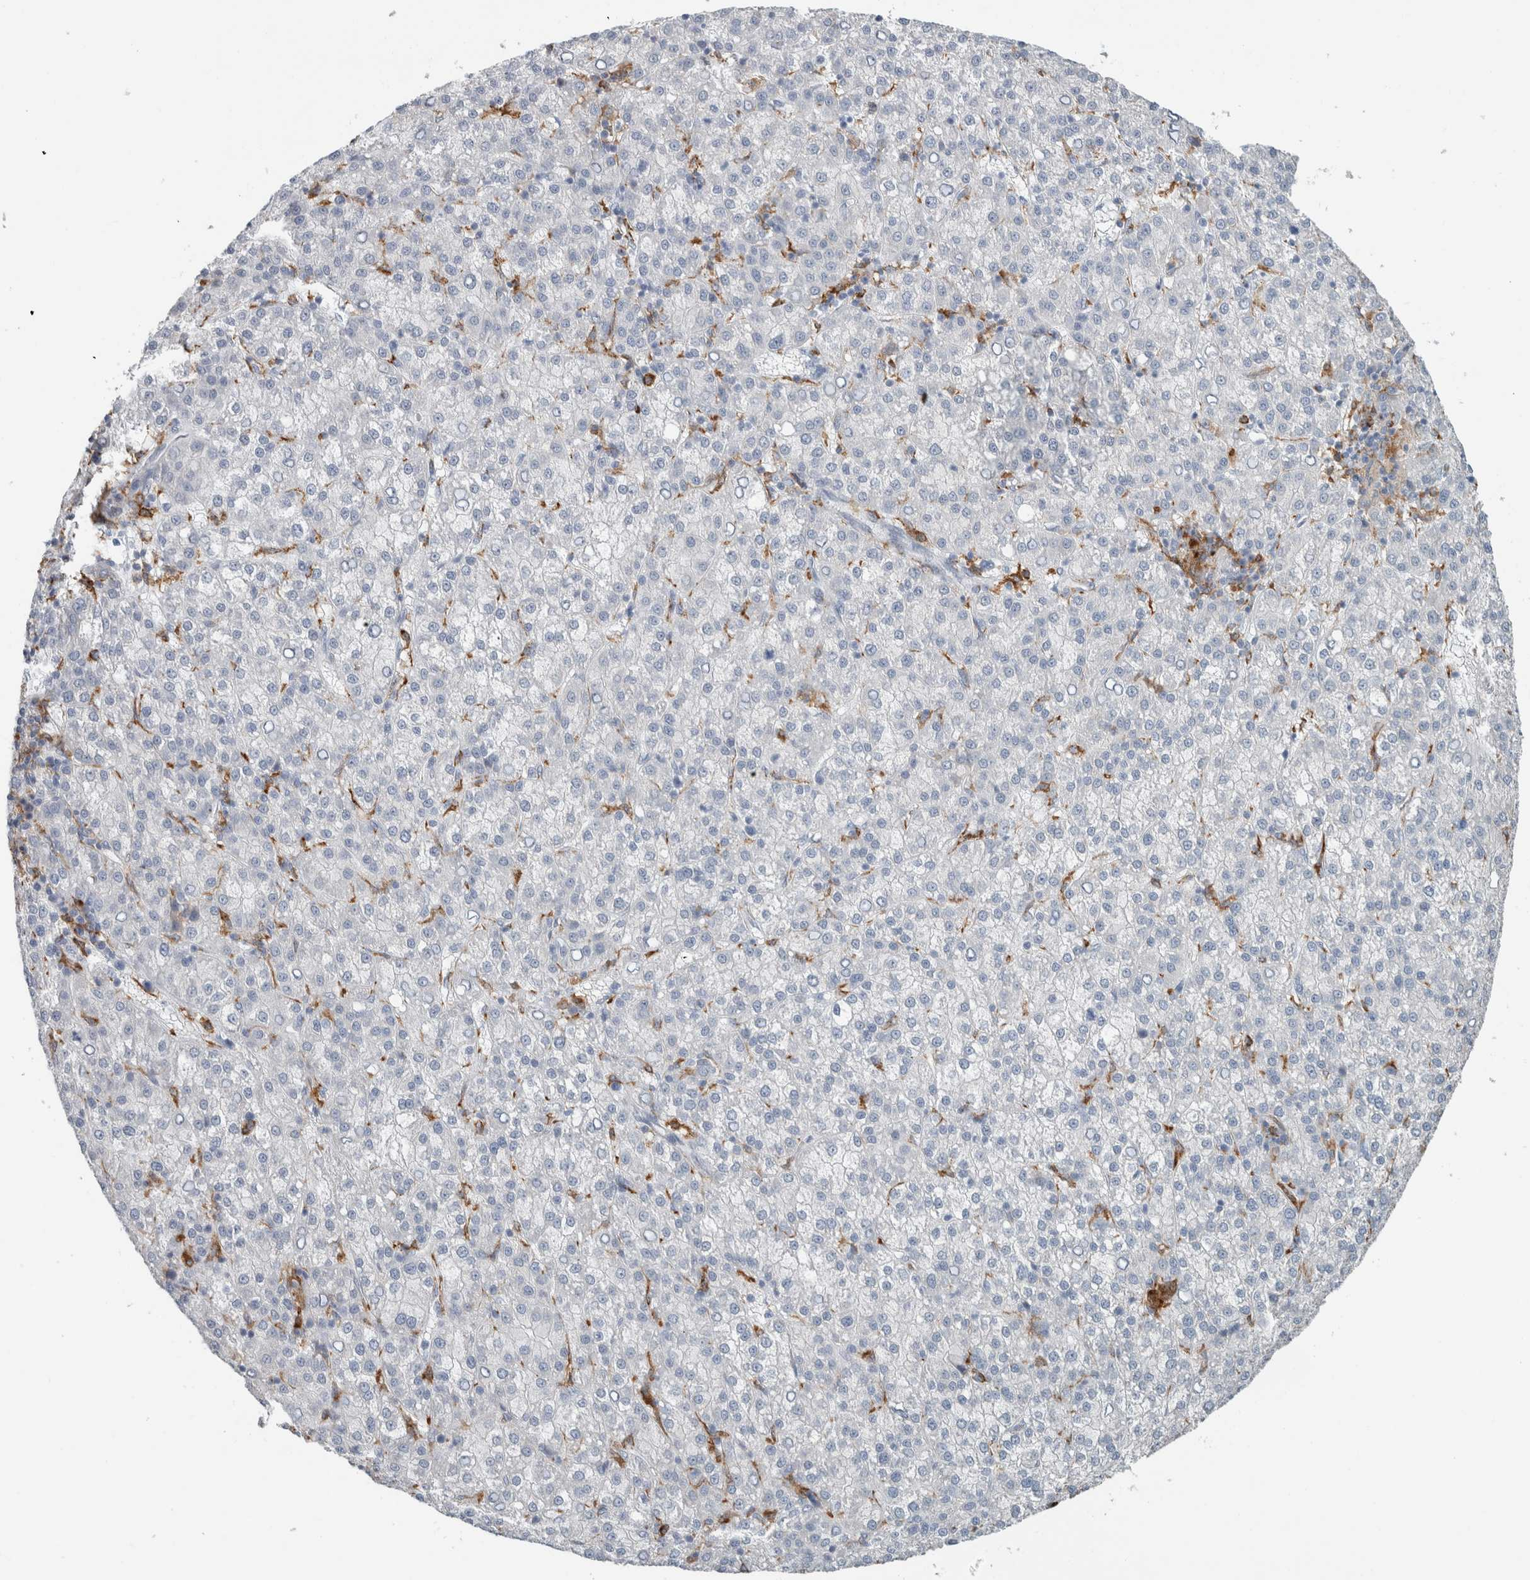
{"staining": {"intensity": "negative", "quantity": "none", "location": "none"}, "tissue": "liver cancer", "cell_type": "Tumor cells", "image_type": "cancer", "snomed": [{"axis": "morphology", "description": "Carcinoma, Hepatocellular, NOS"}, {"axis": "topography", "description": "Liver"}], "caption": "Human hepatocellular carcinoma (liver) stained for a protein using immunohistochemistry shows no staining in tumor cells.", "gene": "LY86", "patient": {"sex": "female", "age": 58}}